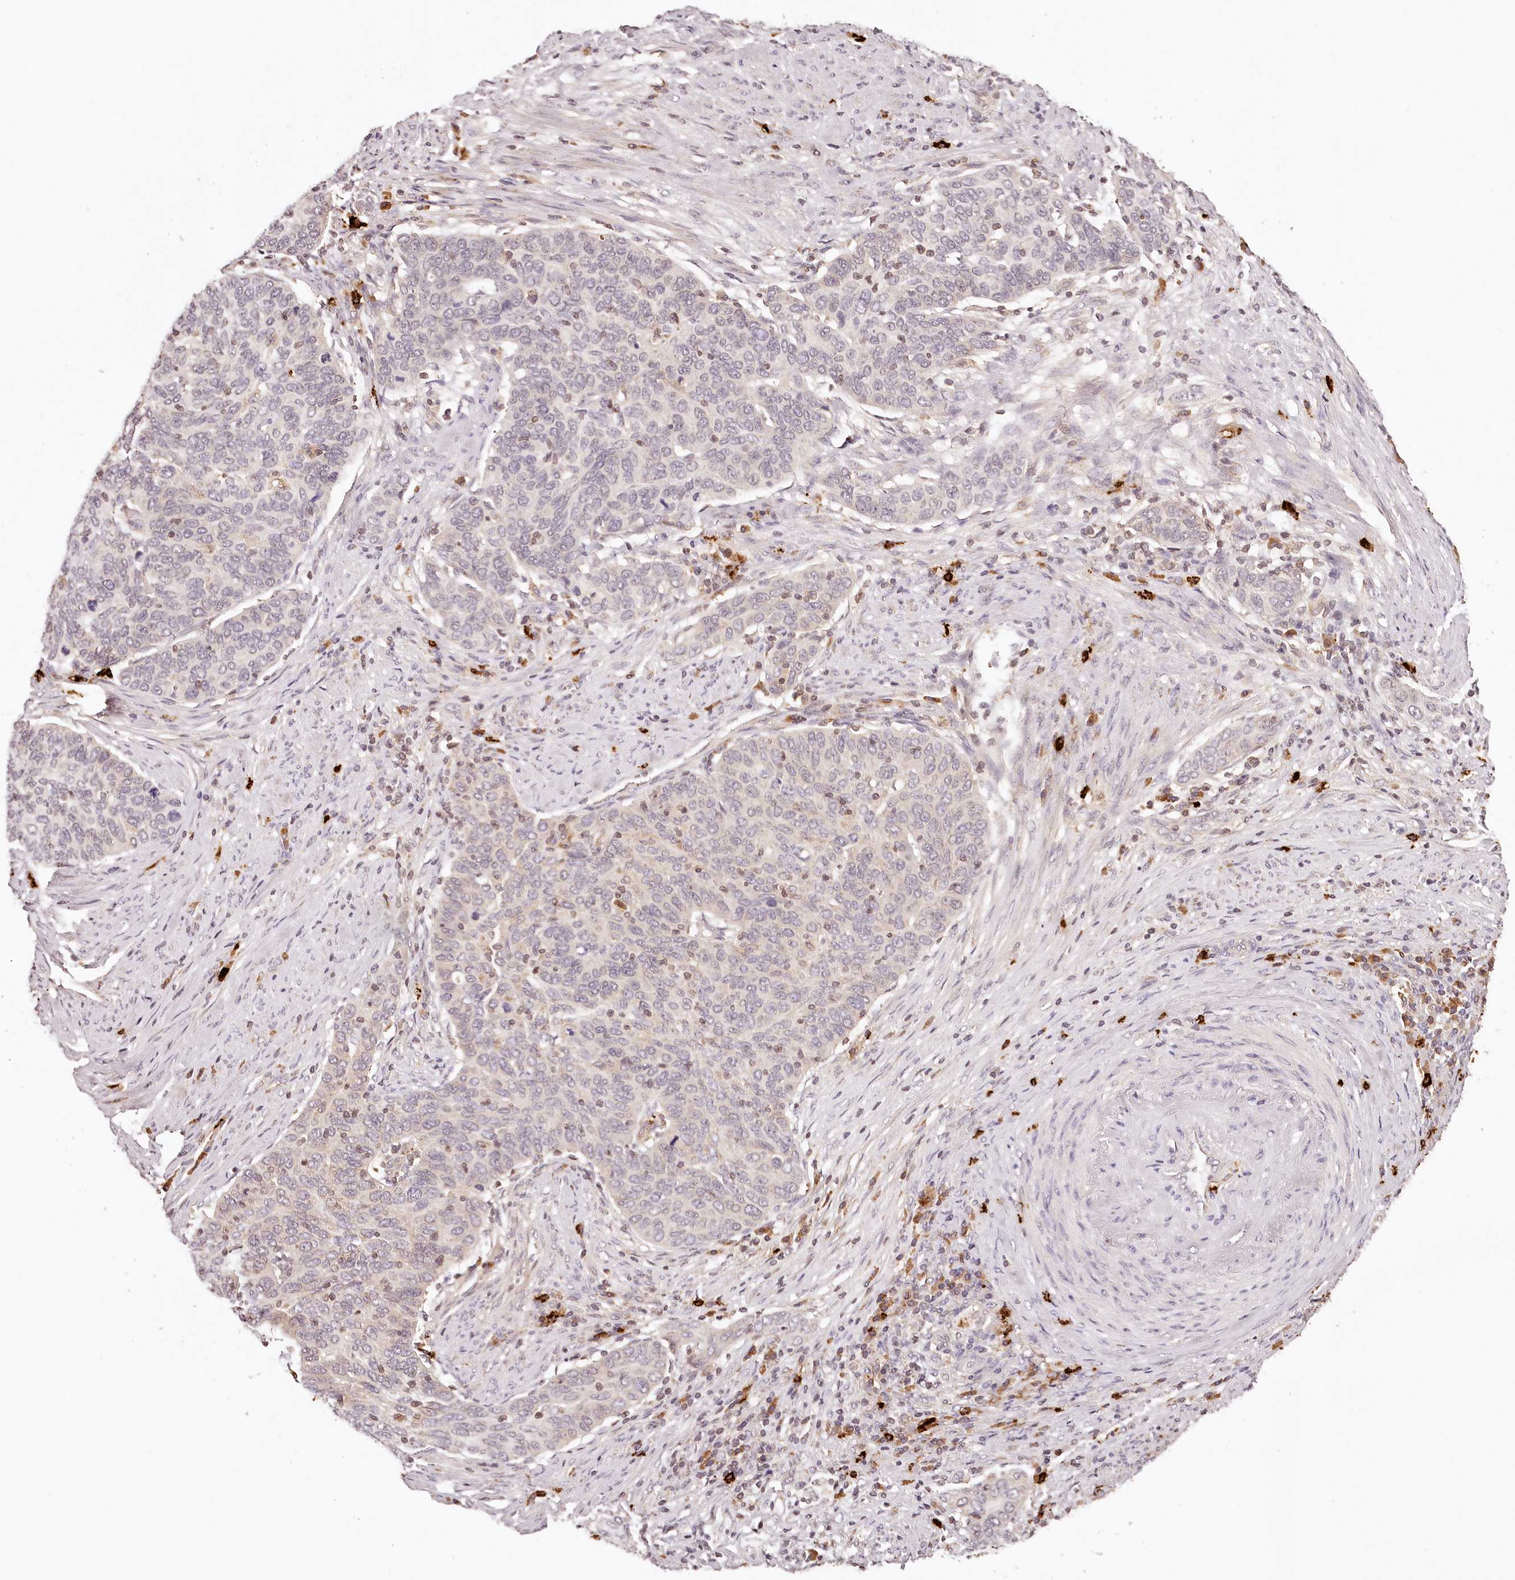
{"staining": {"intensity": "negative", "quantity": "none", "location": "none"}, "tissue": "cervical cancer", "cell_type": "Tumor cells", "image_type": "cancer", "snomed": [{"axis": "morphology", "description": "Squamous cell carcinoma, NOS"}, {"axis": "topography", "description": "Cervix"}], "caption": "Cervical cancer stained for a protein using IHC reveals no positivity tumor cells.", "gene": "SYNGR1", "patient": {"sex": "female", "age": 60}}